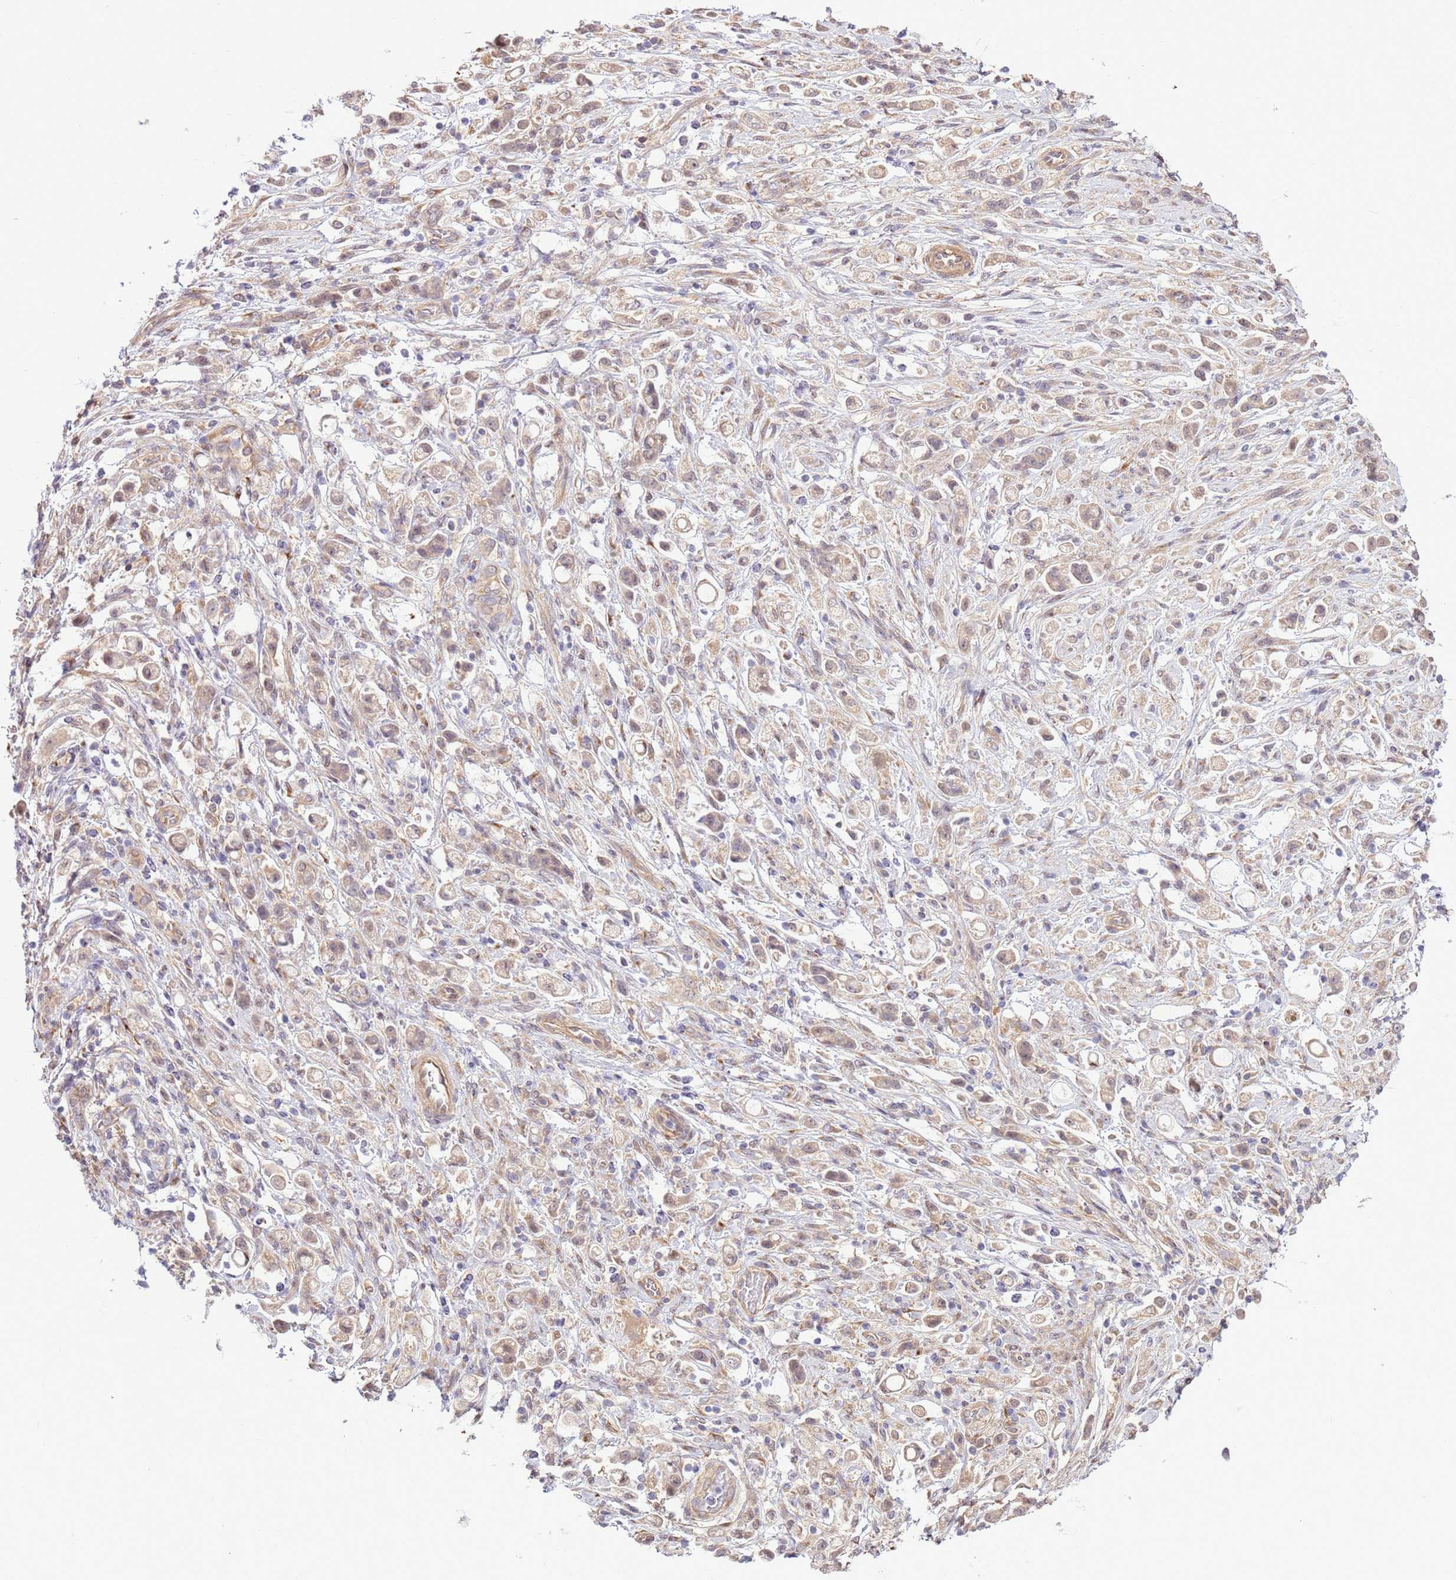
{"staining": {"intensity": "weak", "quantity": "25%-75%", "location": "cytoplasmic/membranous"}, "tissue": "stomach cancer", "cell_type": "Tumor cells", "image_type": "cancer", "snomed": [{"axis": "morphology", "description": "Adenocarcinoma, NOS"}, {"axis": "topography", "description": "Stomach"}], "caption": "Protein analysis of stomach cancer tissue demonstrates weak cytoplasmic/membranous staining in approximately 25%-75% of tumor cells.", "gene": "SCARA3", "patient": {"sex": "female", "age": 60}}